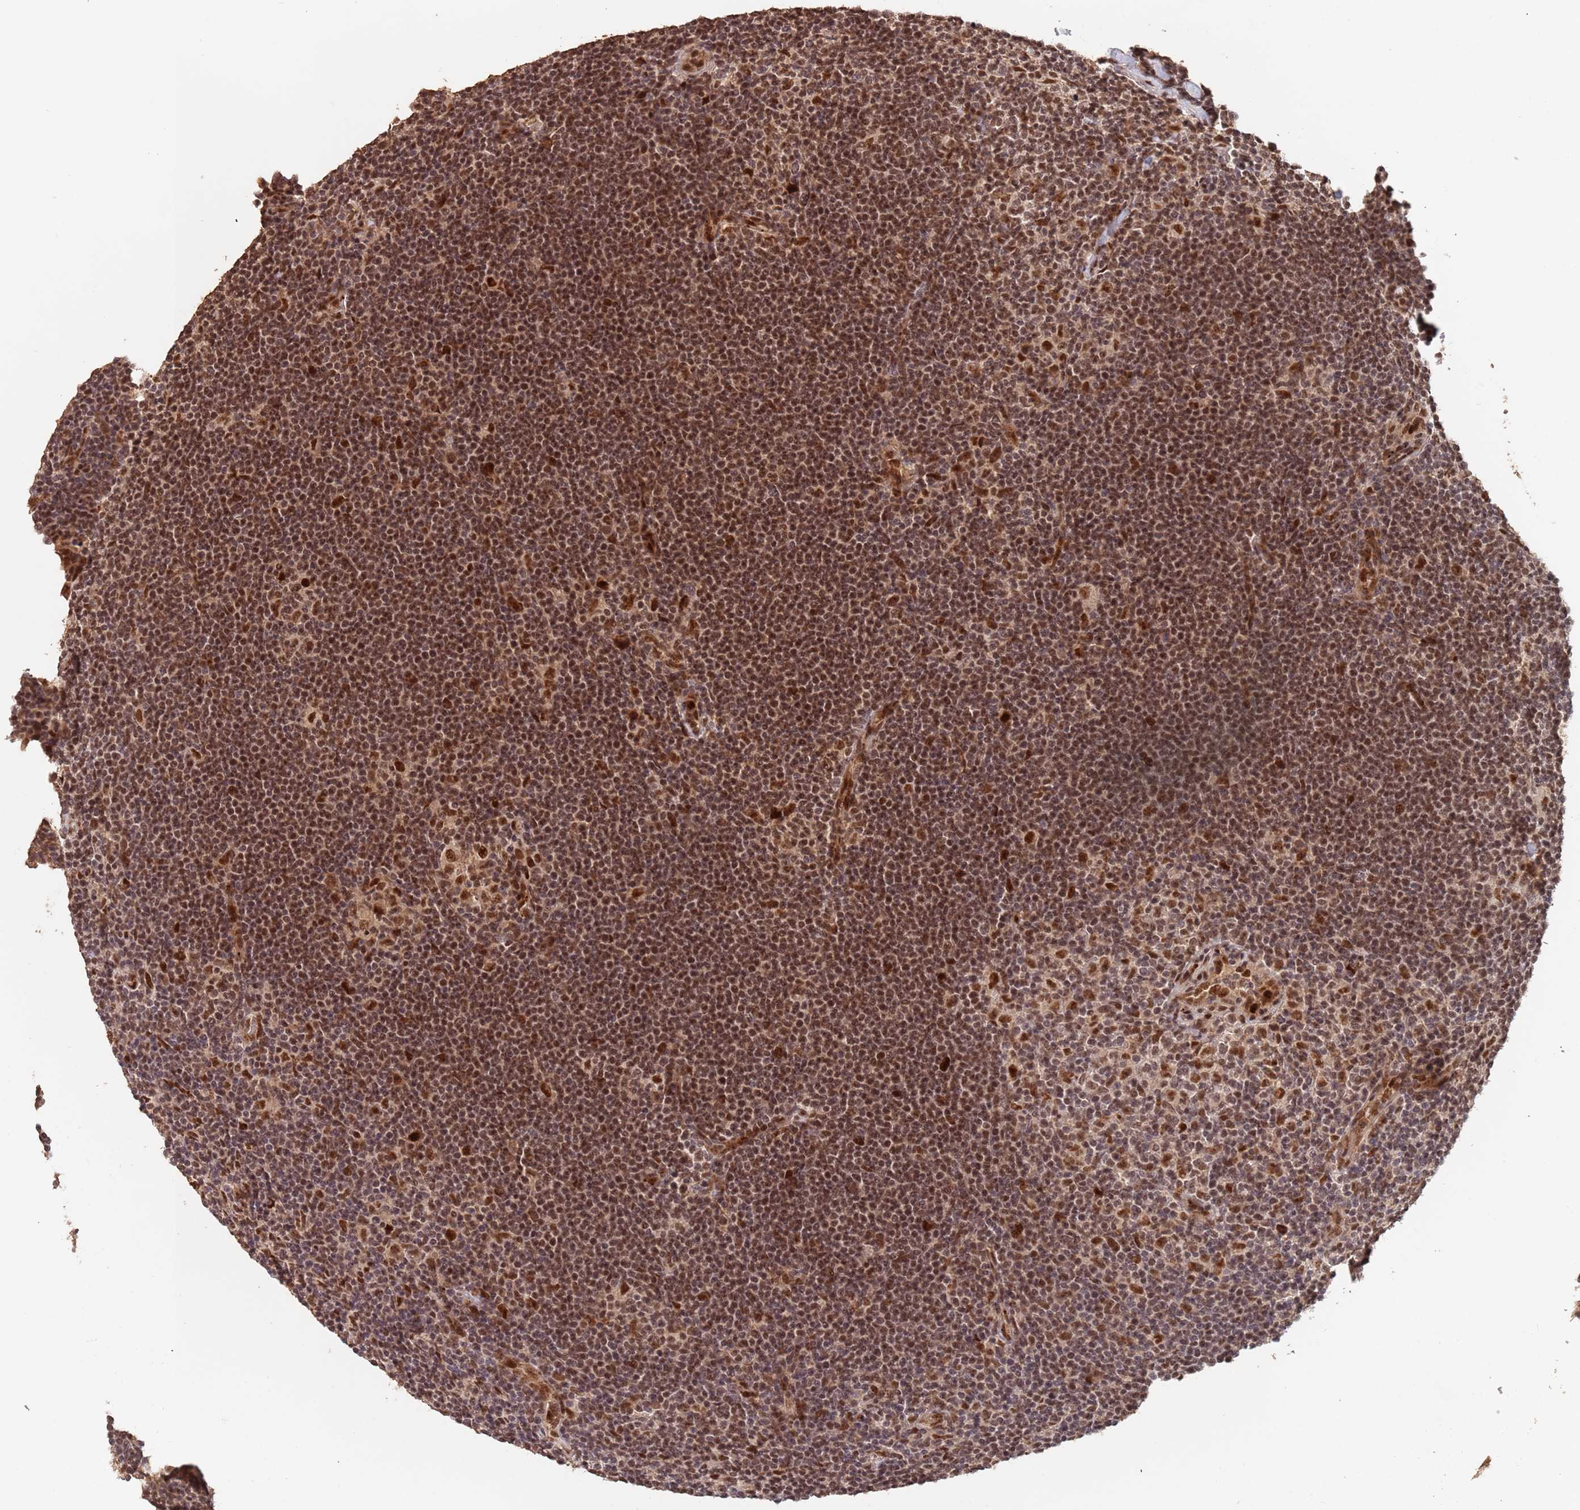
{"staining": {"intensity": "moderate", "quantity": ">75%", "location": "nuclear"}, "tissue": "lymphoma", "cell_type": "Tumor cells", "image_type": "cancer", "snomed": [{"axis": "morphology", "description": "Hodgkin's disease, NOS"}, {"axis": "topography", "description": "Lymph node"}], "caption": "Moderate nuclear expression for a protein is appreciated in about >75% of tumor cells of lymphoma using immunohistochemistry.", "gene": "RFXANK", "patient": {"sex": "female", "age": 57}}